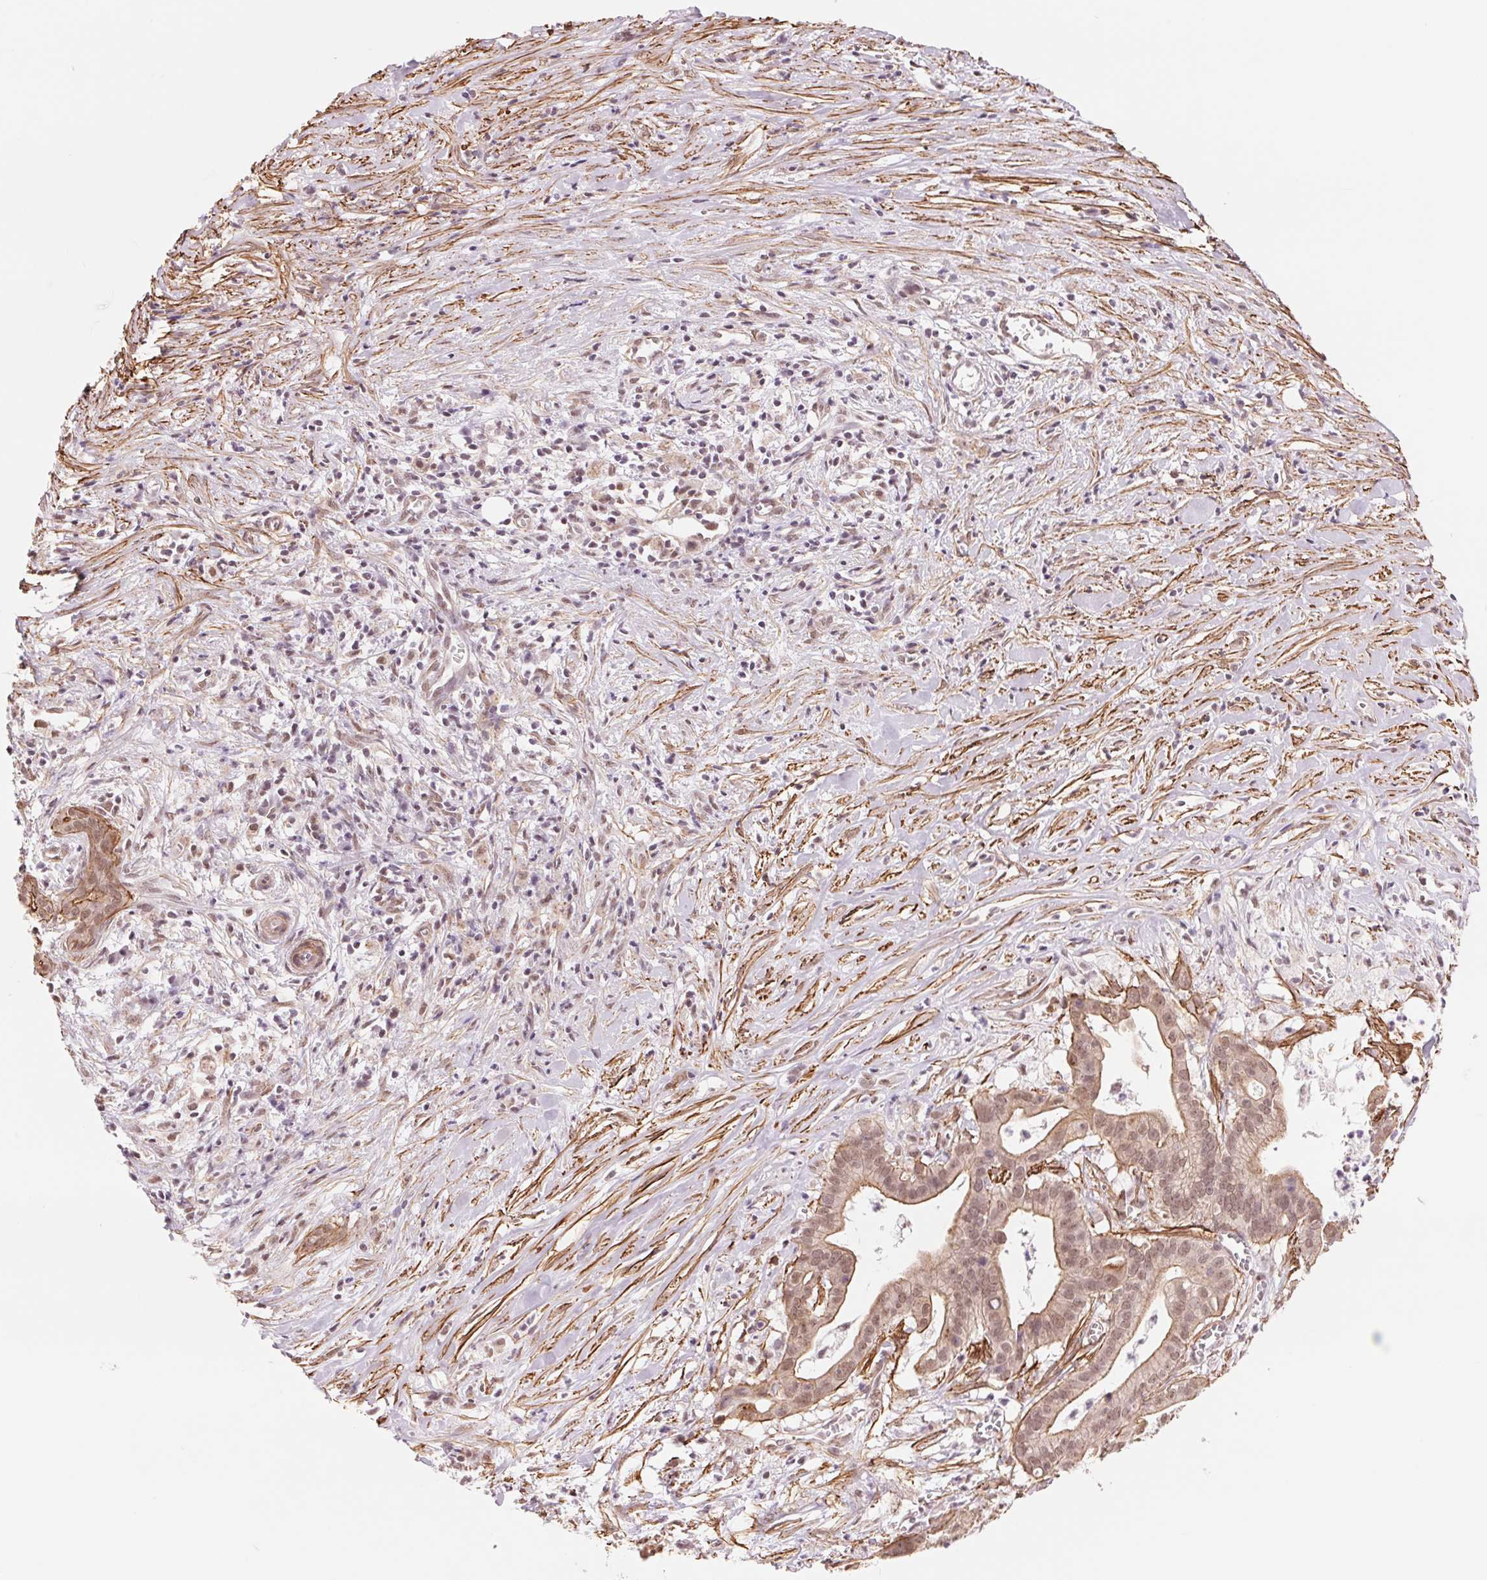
{"staining": {"intensity": "moderate", "quantity": ">75%", "location": "cytoplasmic/membranous,nuclear"}, "tissue": "pancreatic cancer", "cell_type": "Tumor cells", "image_type": "cancer", "snomed": [{"axis": "morphology", "description": "Adenocarcinoma, NOS"}, {"axis": "topography", "description": "Pancreas"}], "caption": "Immunohistochemistry (IHC) image of pancreatic cancer (adenocarcinoma) stained for a protein (brown), which displays medium levels of moderate cytoplasmic/membranous and nuclear expression in about >75% of tumor cells.", "gene": "BCAT1", "patient": {"sex": "male", "age": 61}}